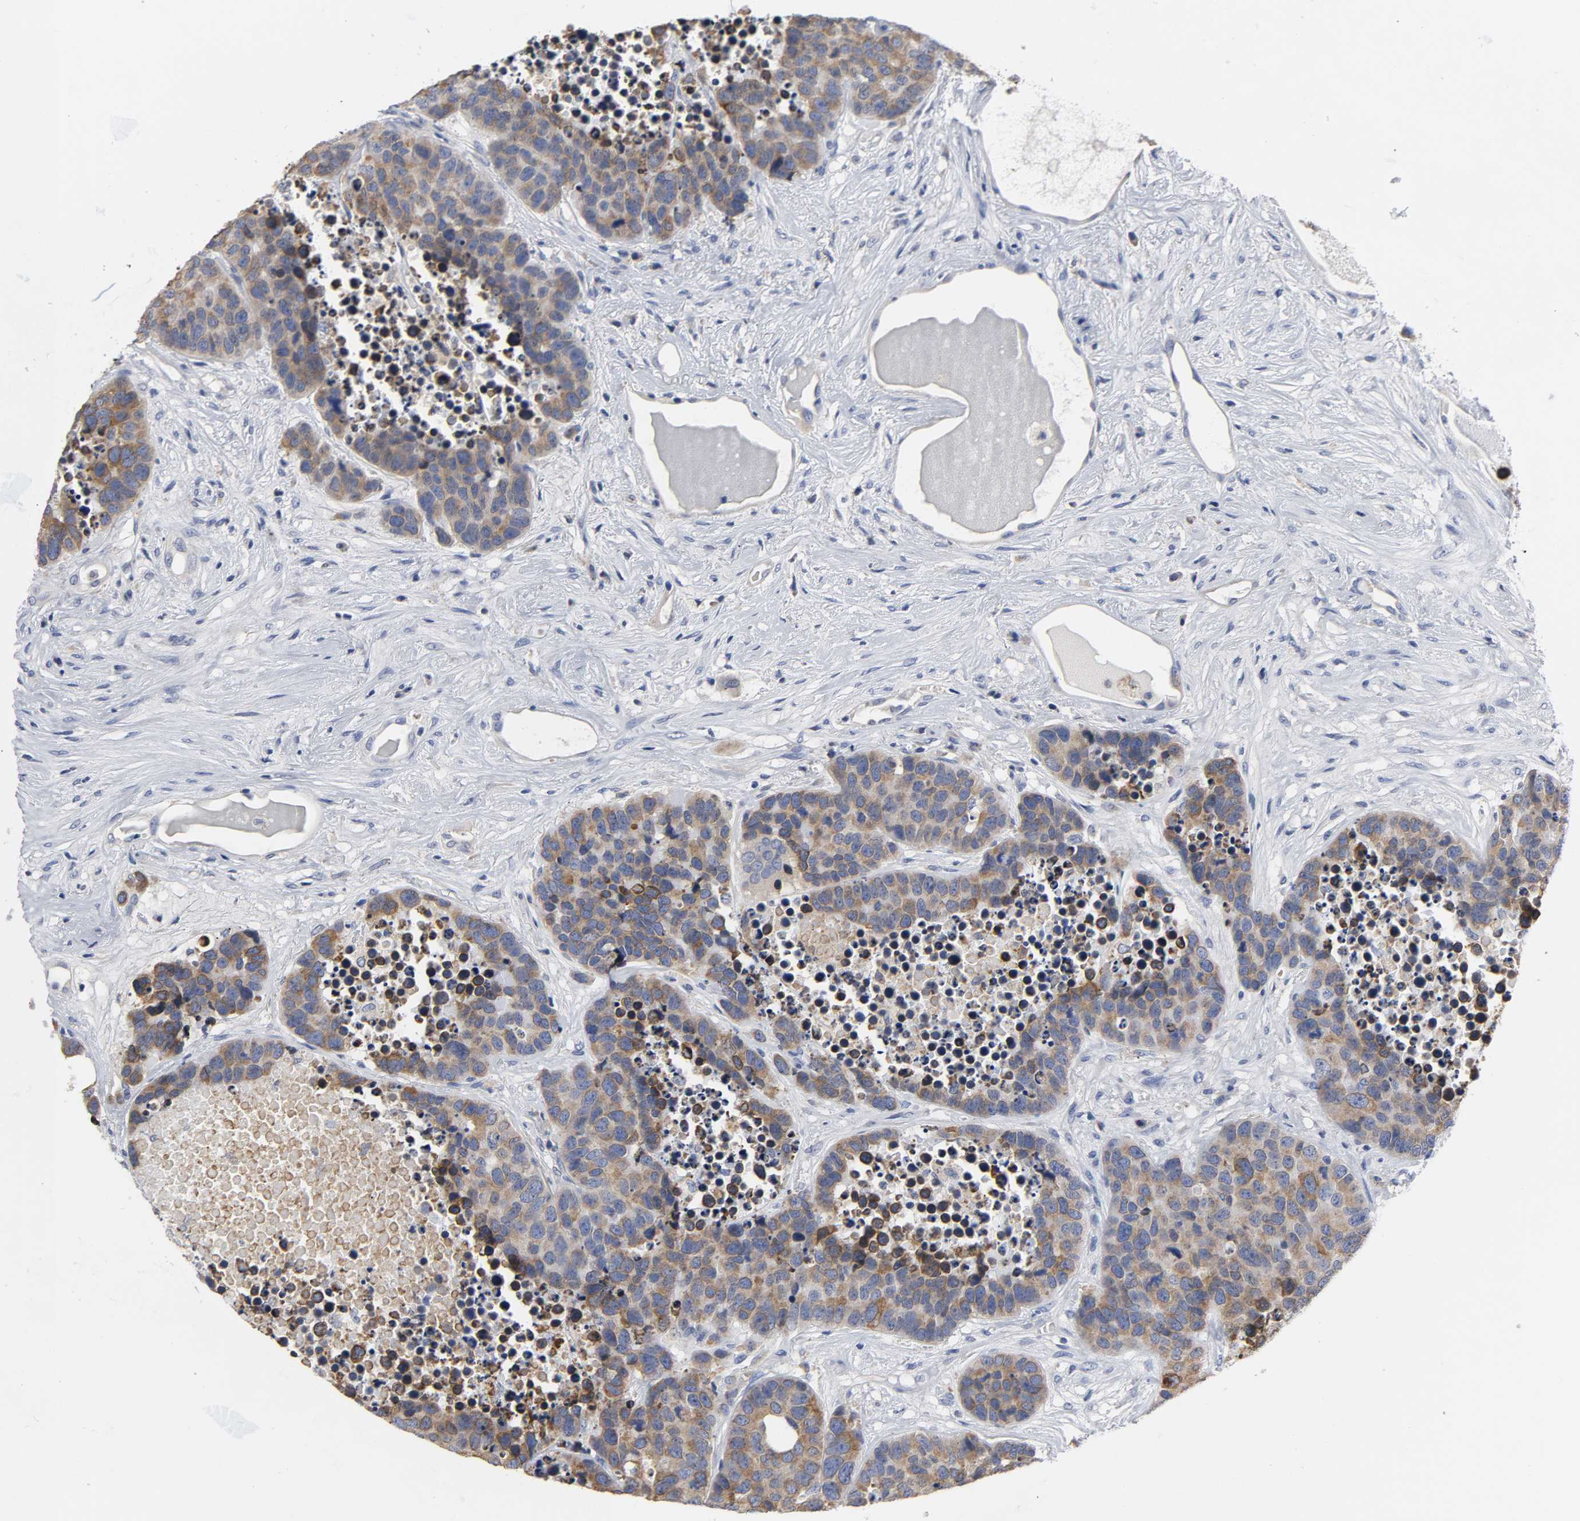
{"staining": {"intensity": "moderate", "quantity": ">75%", "location": "cytoplasmic/membranous"}, "tissue": "carcinoid", "cell_type": "Tumor cells", "image_type": "cancer", "snomed": [{"axis": "morphology", "description": "Carcinoid, malignant, NOS"}, {"axis": "topography", "description": "Lung"}], "caption": "Immunohistochemistry (IHC) photomicrograph of human carcinoid stained for a protein (brown), which shows medium levels of moderate cytoplasmic/membranous positivity in about >75% of tumor cells.", "gene": "HCK", "patient": {"sex": "male", "age": 60}}